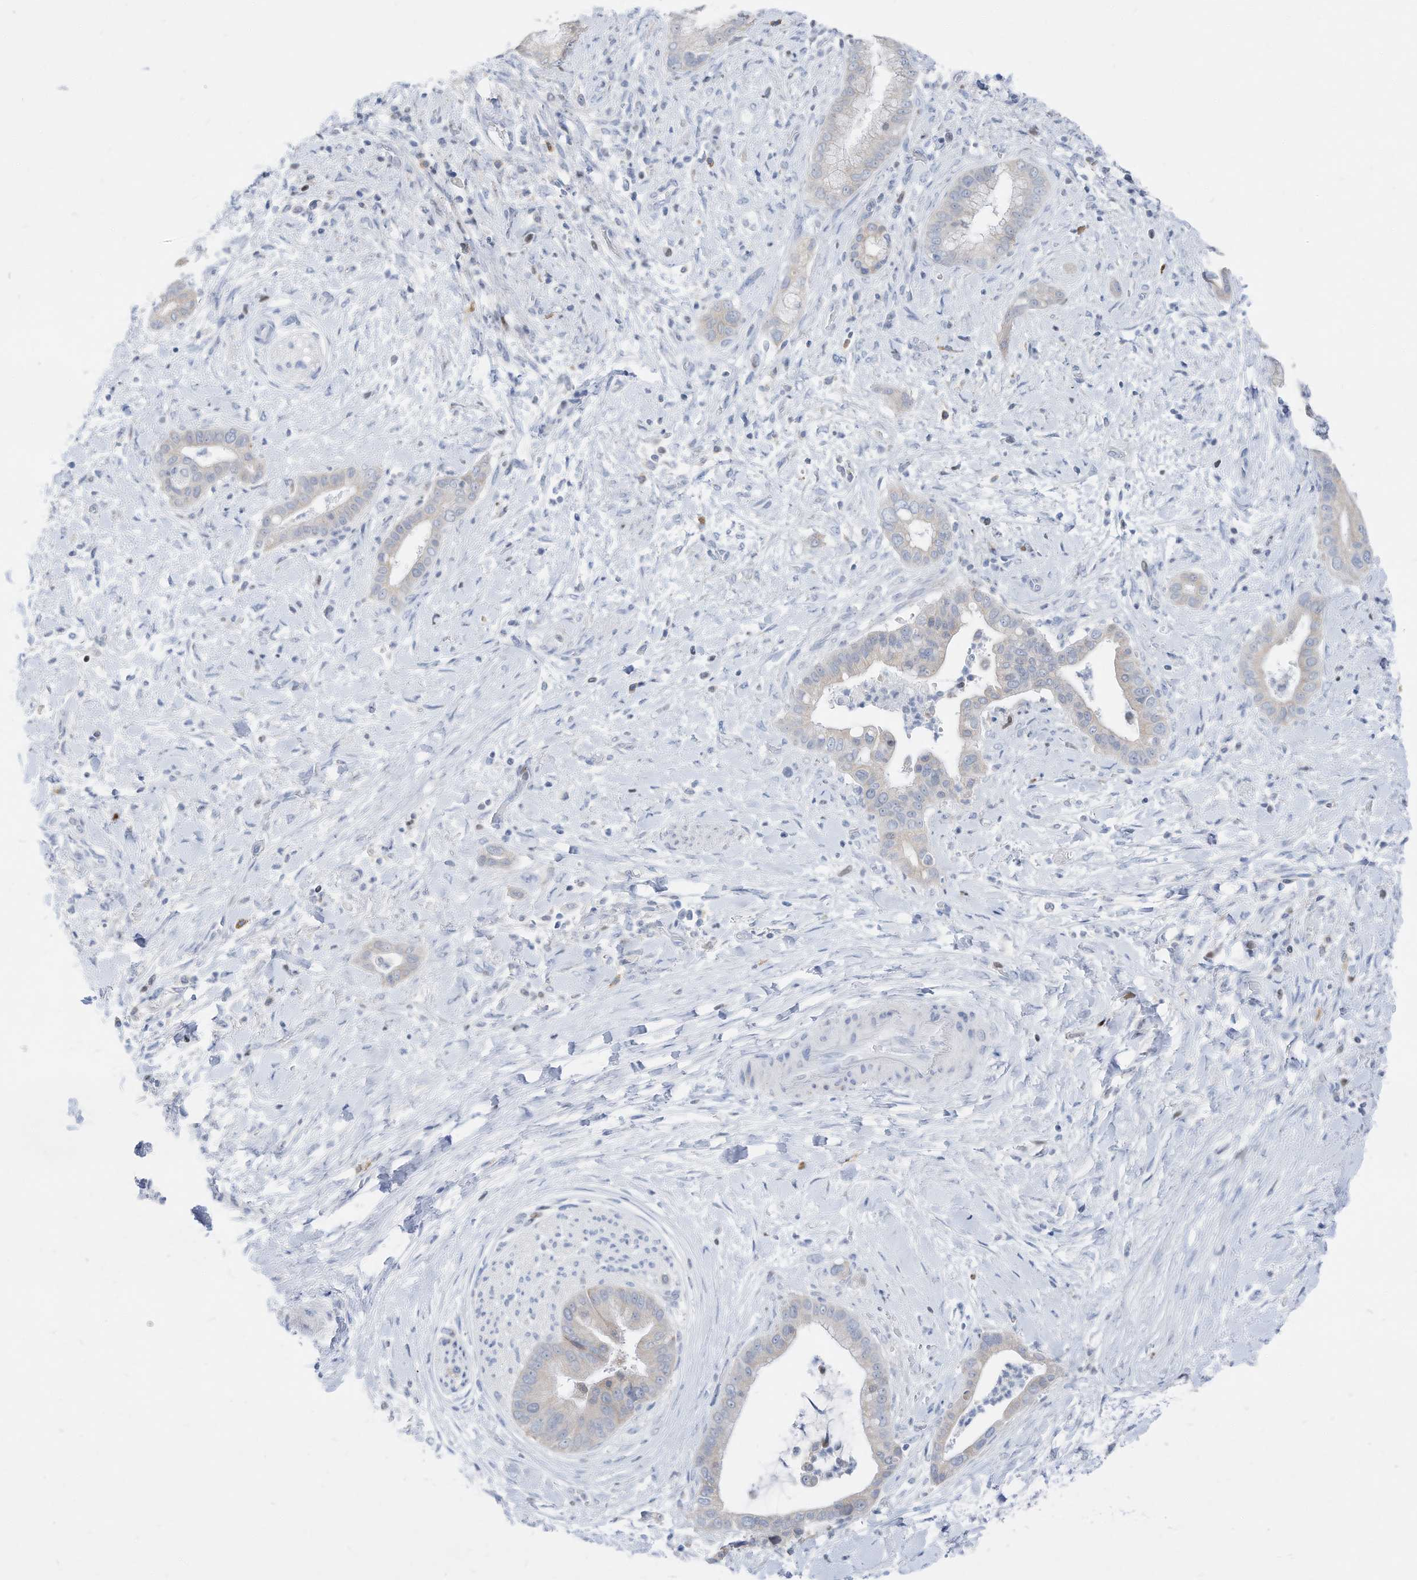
{"staining": {"intensity": "weak", "quantity": "<25%", "location": "cytoplasmic/membranous"}, "tissue": "liver cancer", "cell_type": "Tumor cells", "image_type": "cancer", "snomed": [{"axis": "morphology", "description": "Cholangiocarcinoma"}, {"axis": "topography", "description": "Liver"}], "caption": "DAB (3,3'-diaminobenzidine) immunohistochemical staining of cholangiocarcinoma (liver) demonstrates no significant staining in tumor cells. (Stains: DAB (3,3'-diaminobenzidine) IHC with hematoxylin counter stain, Microscopy: brightfield microscopy at high magnification).", "gene": "FRS3", "patient": {"sex": "female", "age": 54}}